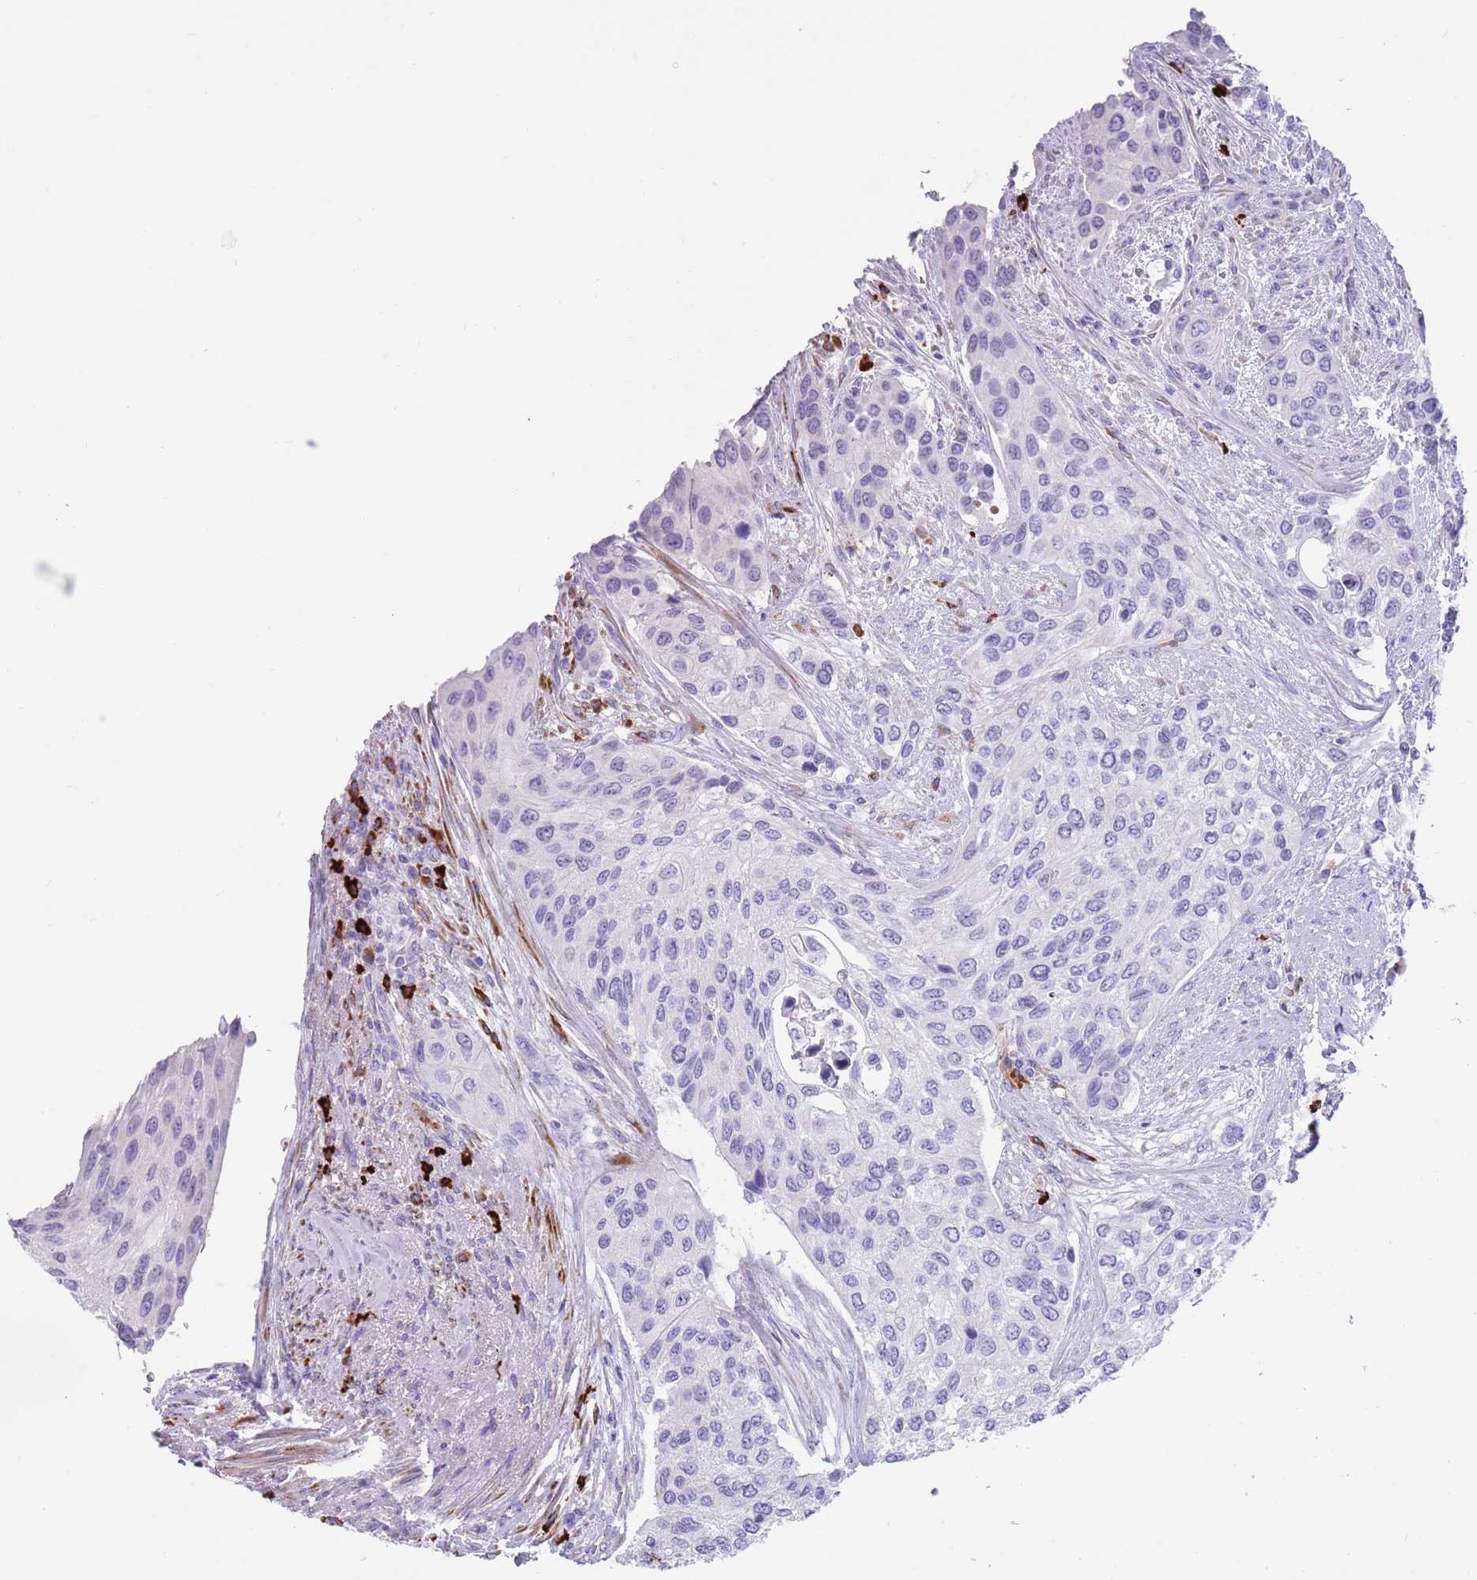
{"staining": {"intensity": "negative", "quantity": "none", "location": "none"}, "tissue": "urothelial cancer", "cell_type": "Tumor cells", "image_type": "cancer", "snomed": [{"axis": "morphology", "description": "Normal tissue, NOS"}, {"axis": "morphology", "description": "Urothelial carcinoma, High grade"}, {"axis": "topography", "description": "Vascular tissue"}, {"axis": "topography", "description": "Urinary bladder"}], "caption": "This is an immunohistochemistry image of human urothelial cancer. There is no staining in tumor cells.", "gene": "LY6G5B", "patient": {"sex": "female", "age": 56}}